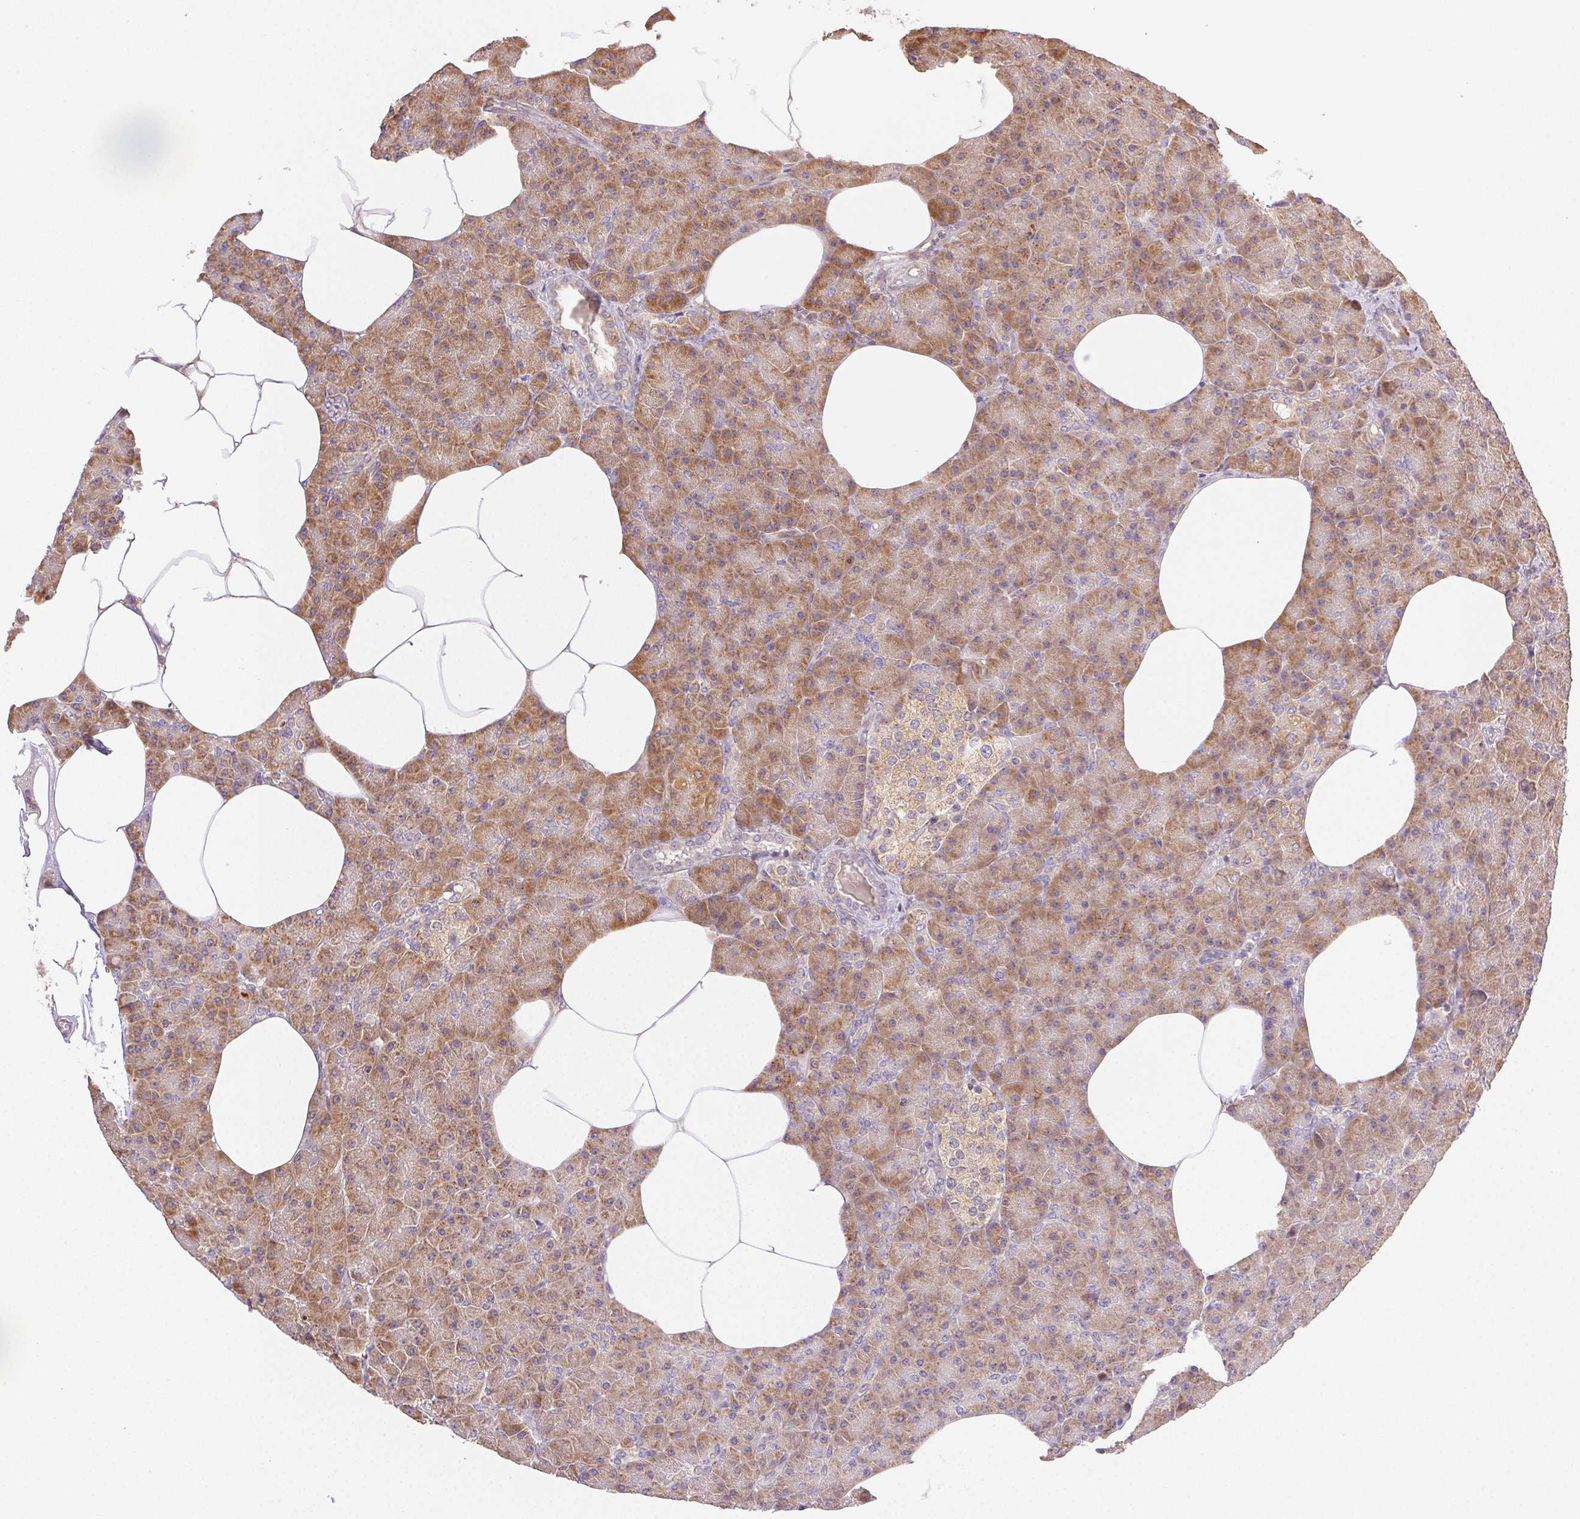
{"staining": {"intensity": "moderate", "quantity": ">75%", "location": "cytoplasmic/membranous"}, "tissue": "pancreas", "cell_type": "Exocrine glandular cells", "image_type": "normal", "snomed": [{"axis": "morphology", "description": "Normal tissue, NOS"}, {"axis": "topography", "description": "Pancreas"}], "caption": "This image reveals IHC staining of normal pancreas, with medium moderate cytoplasmic/membranous expression in approximately >75% of exocrine glandular cells.", "gene": "ENTREP1", "patient": {"sex": "female", "age": 45}}